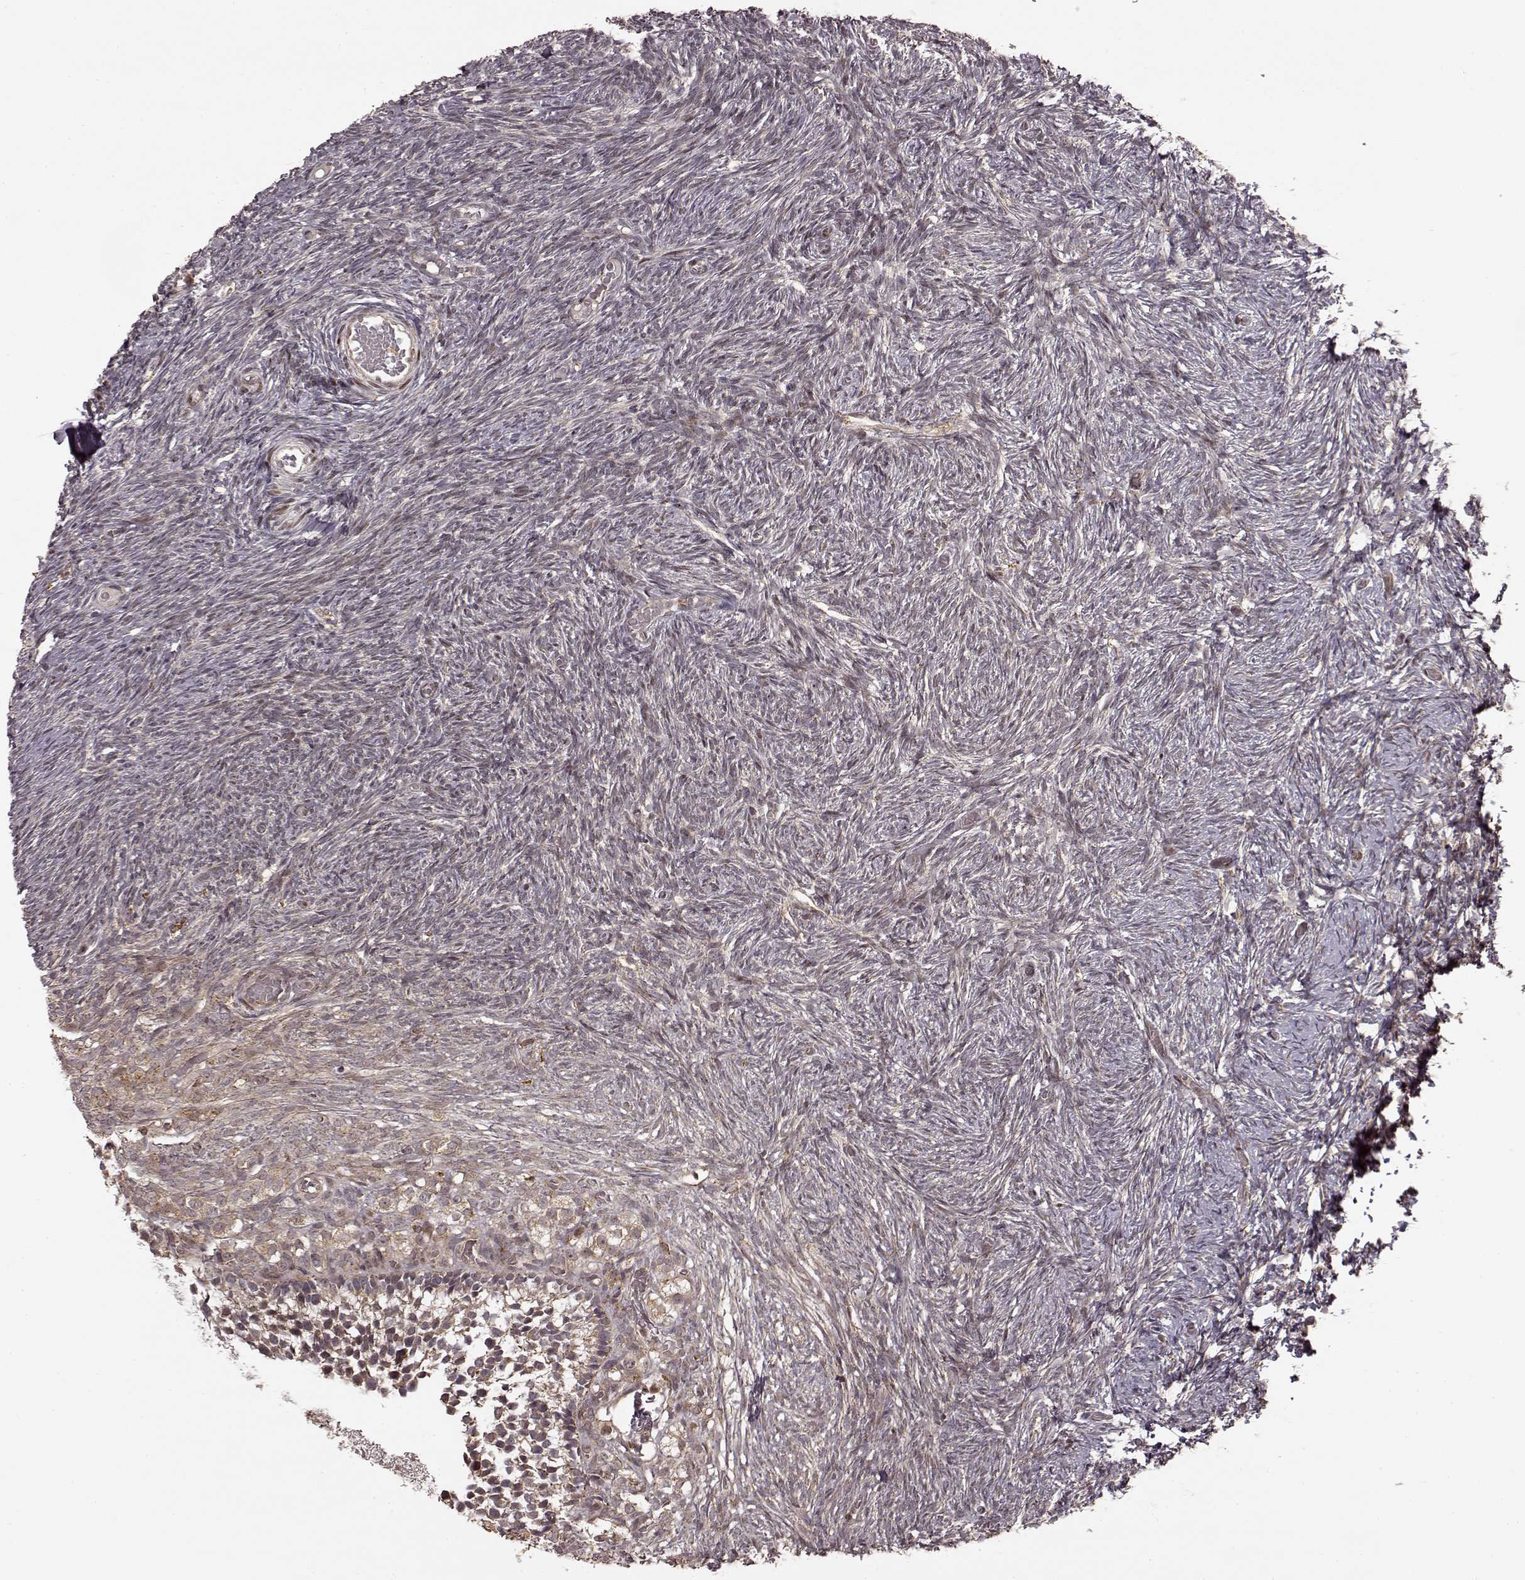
{"staining": {"intensity": "weak", "quantity": ">75%", "location": "cytoplasmic/membranous"}, "tissue": "ovary", "cell_type": "Follicle cells", "image_type": "normal", "snomed": [{"axis": "morphology", "description": "Normal tissue, NOS"}, {"axis": "topography", "description": "Ovary"}], "caption": "Immunohistochemistry histopathology image of normal human ovary stained for a protein (brown), which exhibits low levels of weak cytoplasmic/membranous positivity in about >75% of follicle cells.", "gene": "SLC12A9", "patient": {"sex": "female", "age": 39}}